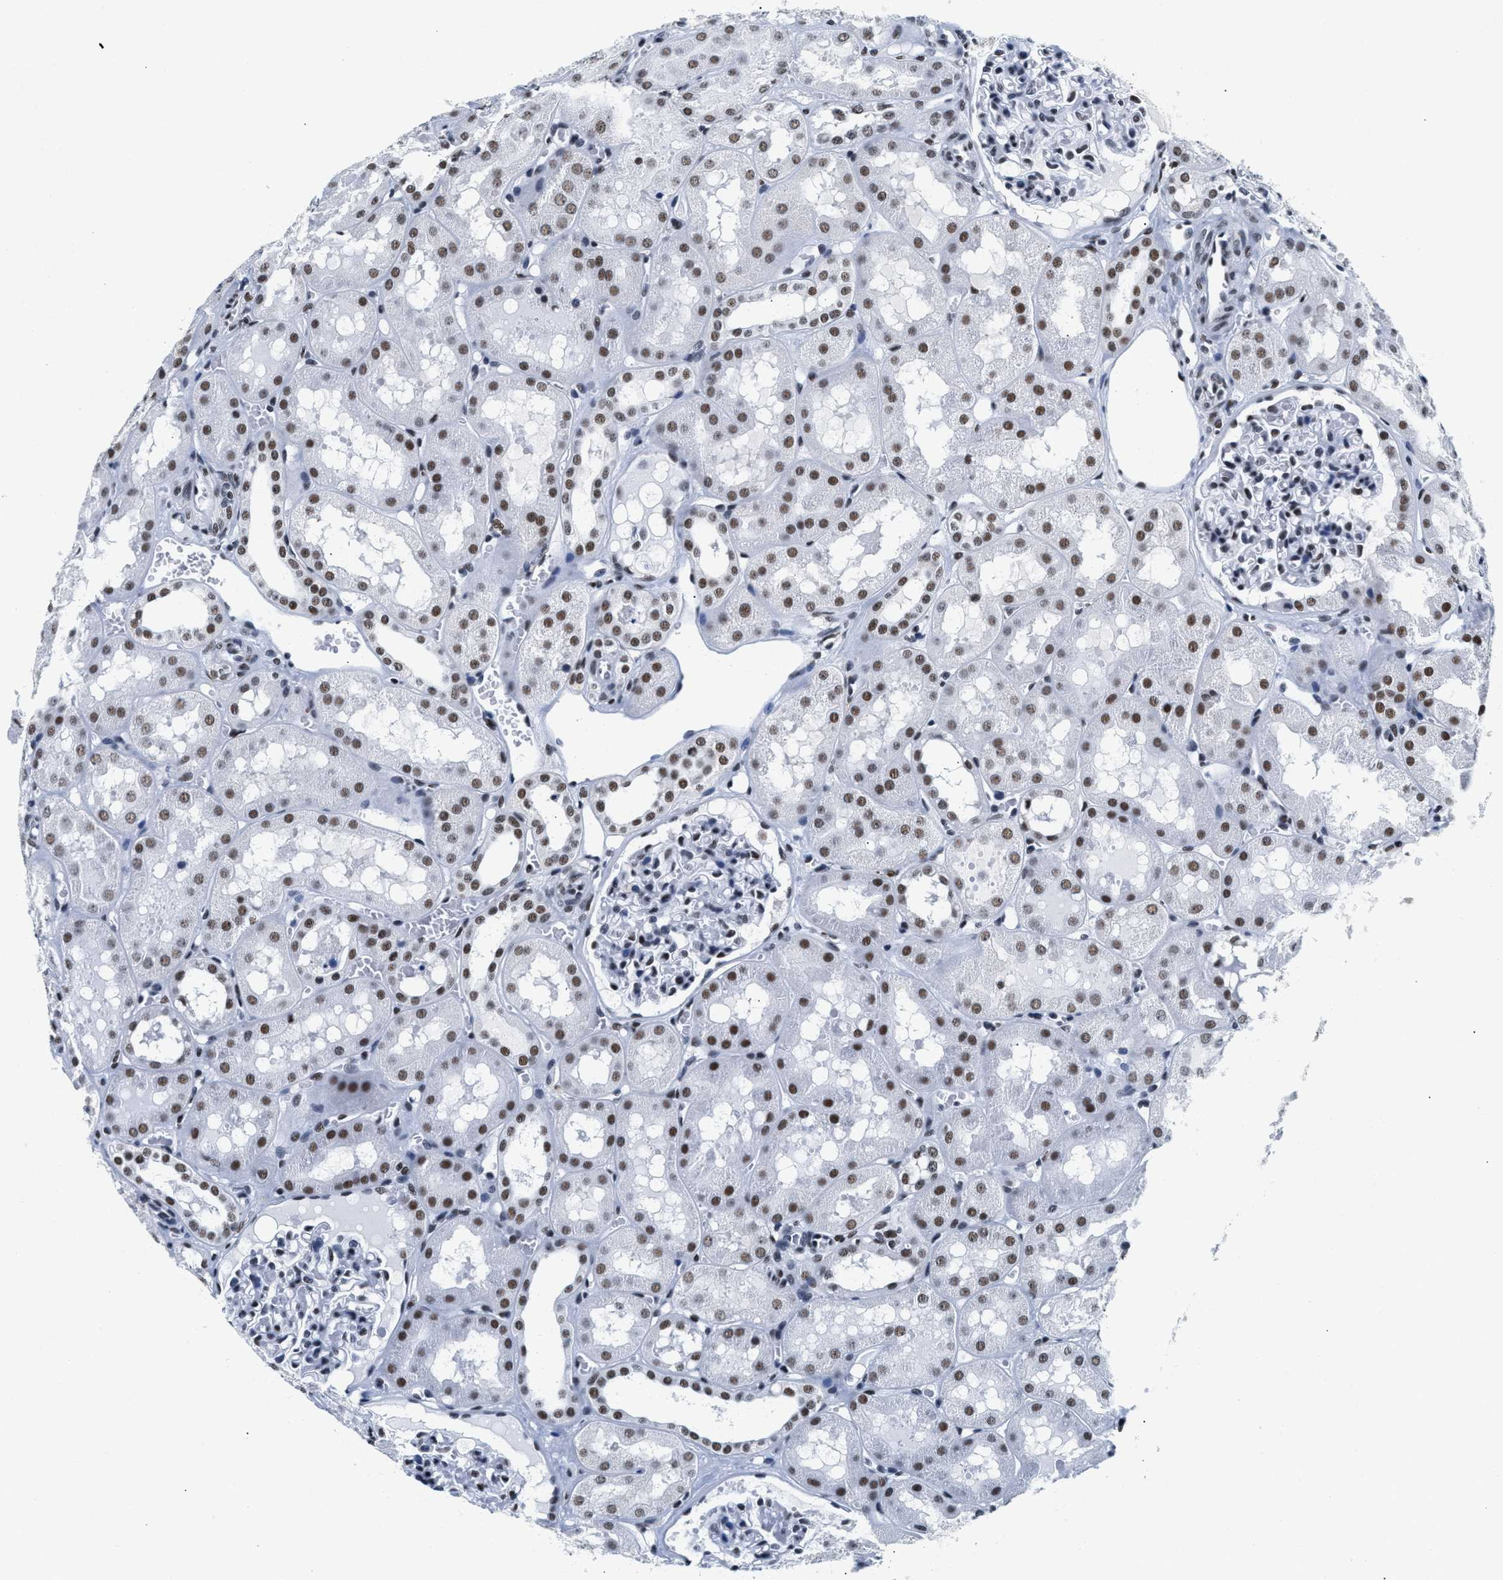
{"staining": {"intensity": "moderate", "quantity": "25%-75%", "location": "nuclear"}, "tissue": "kidney", "cell_type": "Cells in glomeruli", "image_type": "normal", "snomed": [{"axis": "morphology", "description": "Normal tissue, NOS"}, {"axis": "topography", "description": "Kidney"}, {"axis": "topography", "description": "Urinary bladder"}], "caption": "High-power microscopy captured an IHC histopathology image of normal kidney, revealing moderate nuclear positivity in about 25%-75% of cells in glomeruli. (Stains: DAB (3,3'-diaminobenzidine) in brown, nuclei in blue, Microscopy: brightfield microscopy at high magnification).", "gene": "RAD50", "patient": {"sex": "male", "age": 16}}